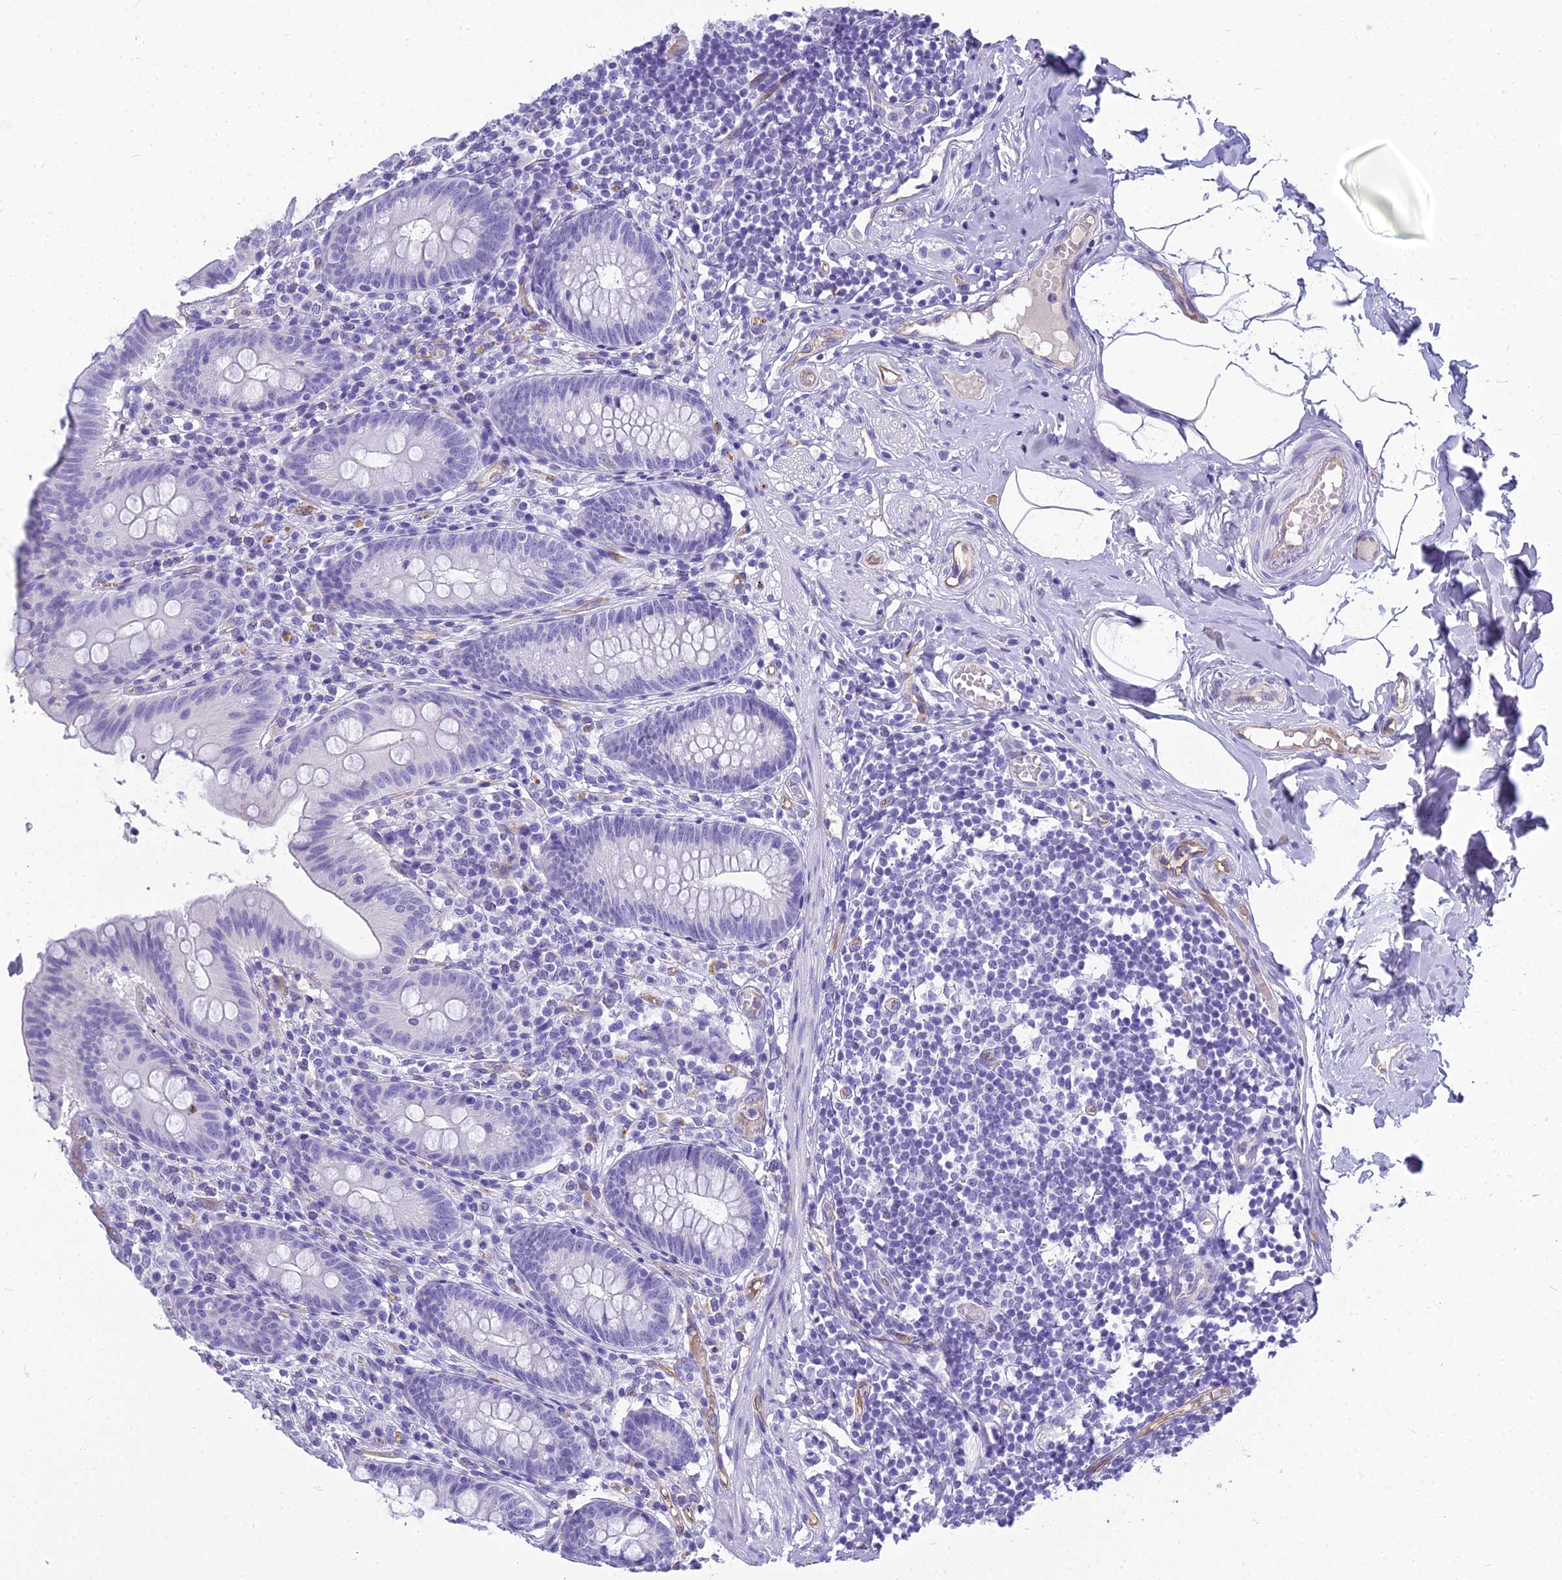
{"staining": {"intensity": "negative", "quantity": "none", "location": "none"}, "tissue": "appendix", "cell_type": "Glandular cells", "image_type": "normal", "snomed": [{"axis": "morphology", "description": "Normal tissue, NOS"}, {"axis": "topography", "description": "Appendix"}], "caption": "The image demonstrates no staining of glandular cells in normal appendix.", "gene": "NINJ1", "patient": {"sex": "male", "age": 55}}